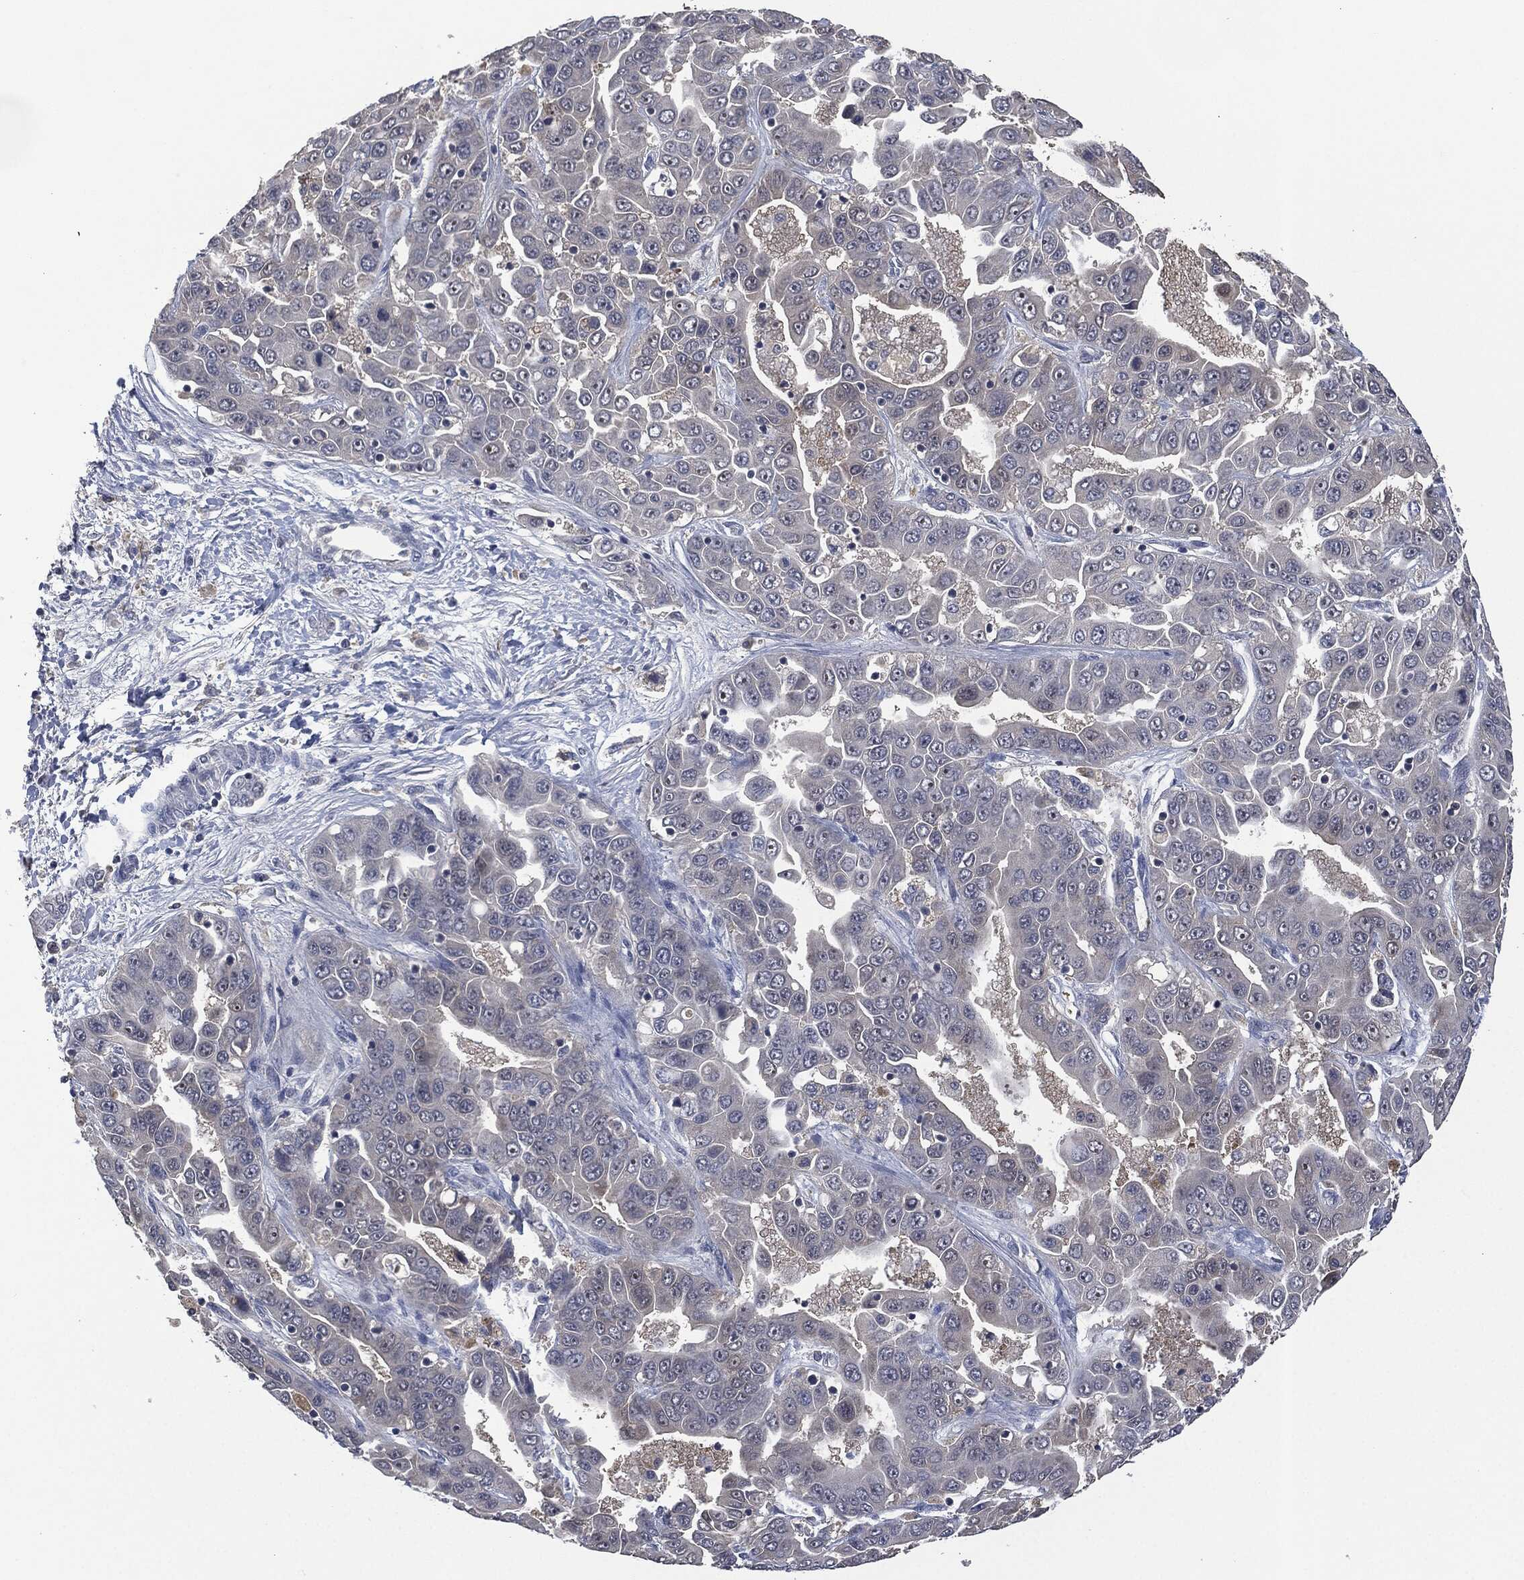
{"staining": {"intensity": "negative", "quantity": "none", "location": "none"}, "tissue": "liver cancer", "cell_type": "Tumor cells", "image_type": "cancer", "snomed": [{"axis": "morphology", "description": "Cholangiocarcinoma"}, {"axis": "topography", "description": "Liver"}], "caption": "An immunohistochemistry histopathology image of cholangiocarcinoma (liver) is shown. There is no staining in tumor cells of cholangiocarcinoma (liver). (Immunohistochemistry (ihc), brightfield microscopy, high magnification).", "gene": "IL1RN", "patient": {"sex": "female", "age": 52}}